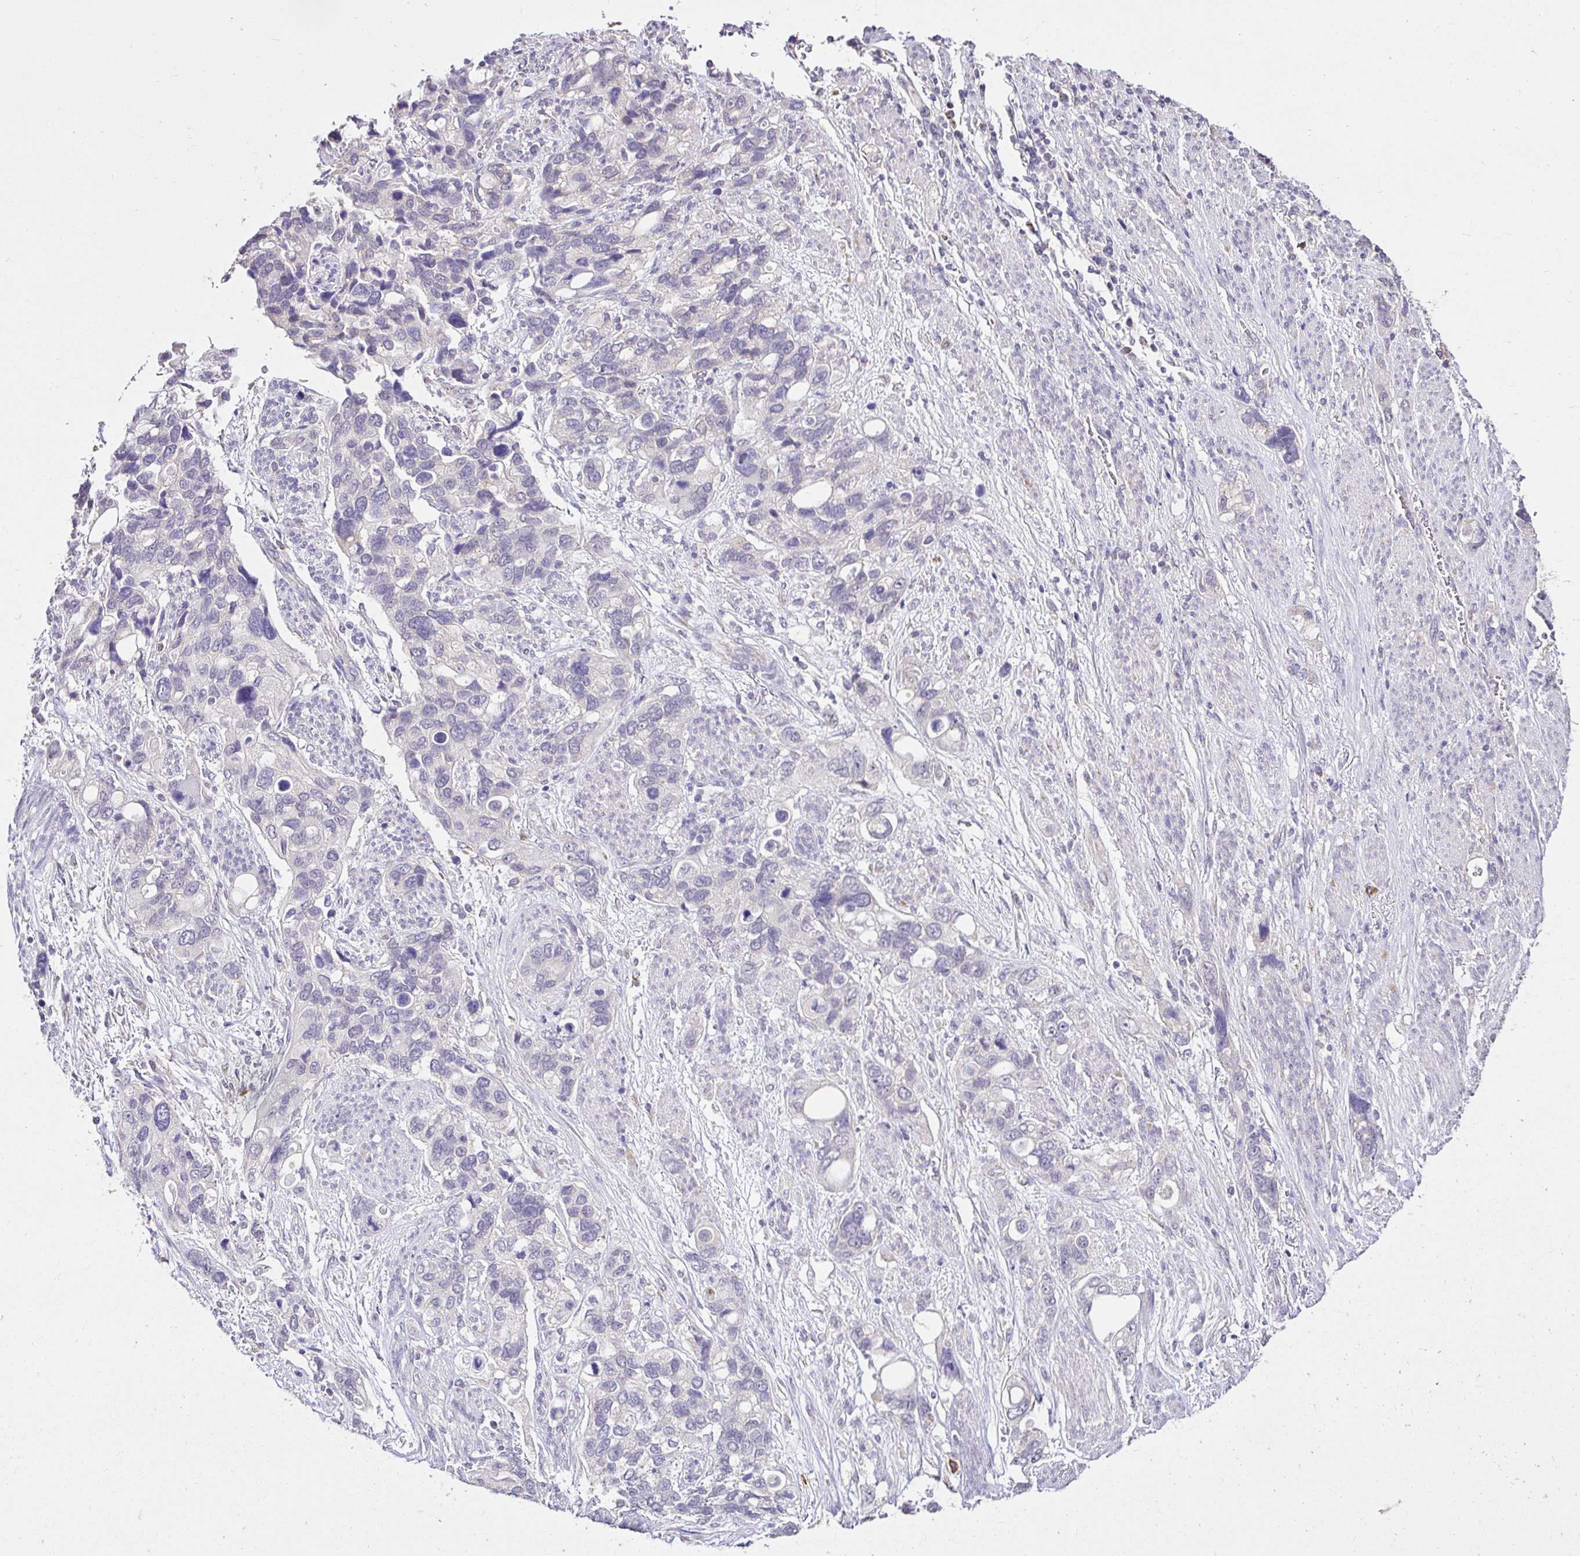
{"staining": {"intensity": "negative", "quantity": "none", "location": "none"}, "tissue": "stomach cancer", "cell_type": "Tumor cells", "image_type": "cancer", "snomed": [{"axis": "morphology", "description": "Adenocarcinoma, NOS"}, {"axis": "topography", "description": "Stomach, upper"}], "caption": "Immunohistochemistry photomicrograph of stomach cancer (adenocarcinoma) stained for a protein (brown), which reveals no expression in tumor cells.", "gene": "KIAA1210", "patient": {"sex": "female", "age": 81}}